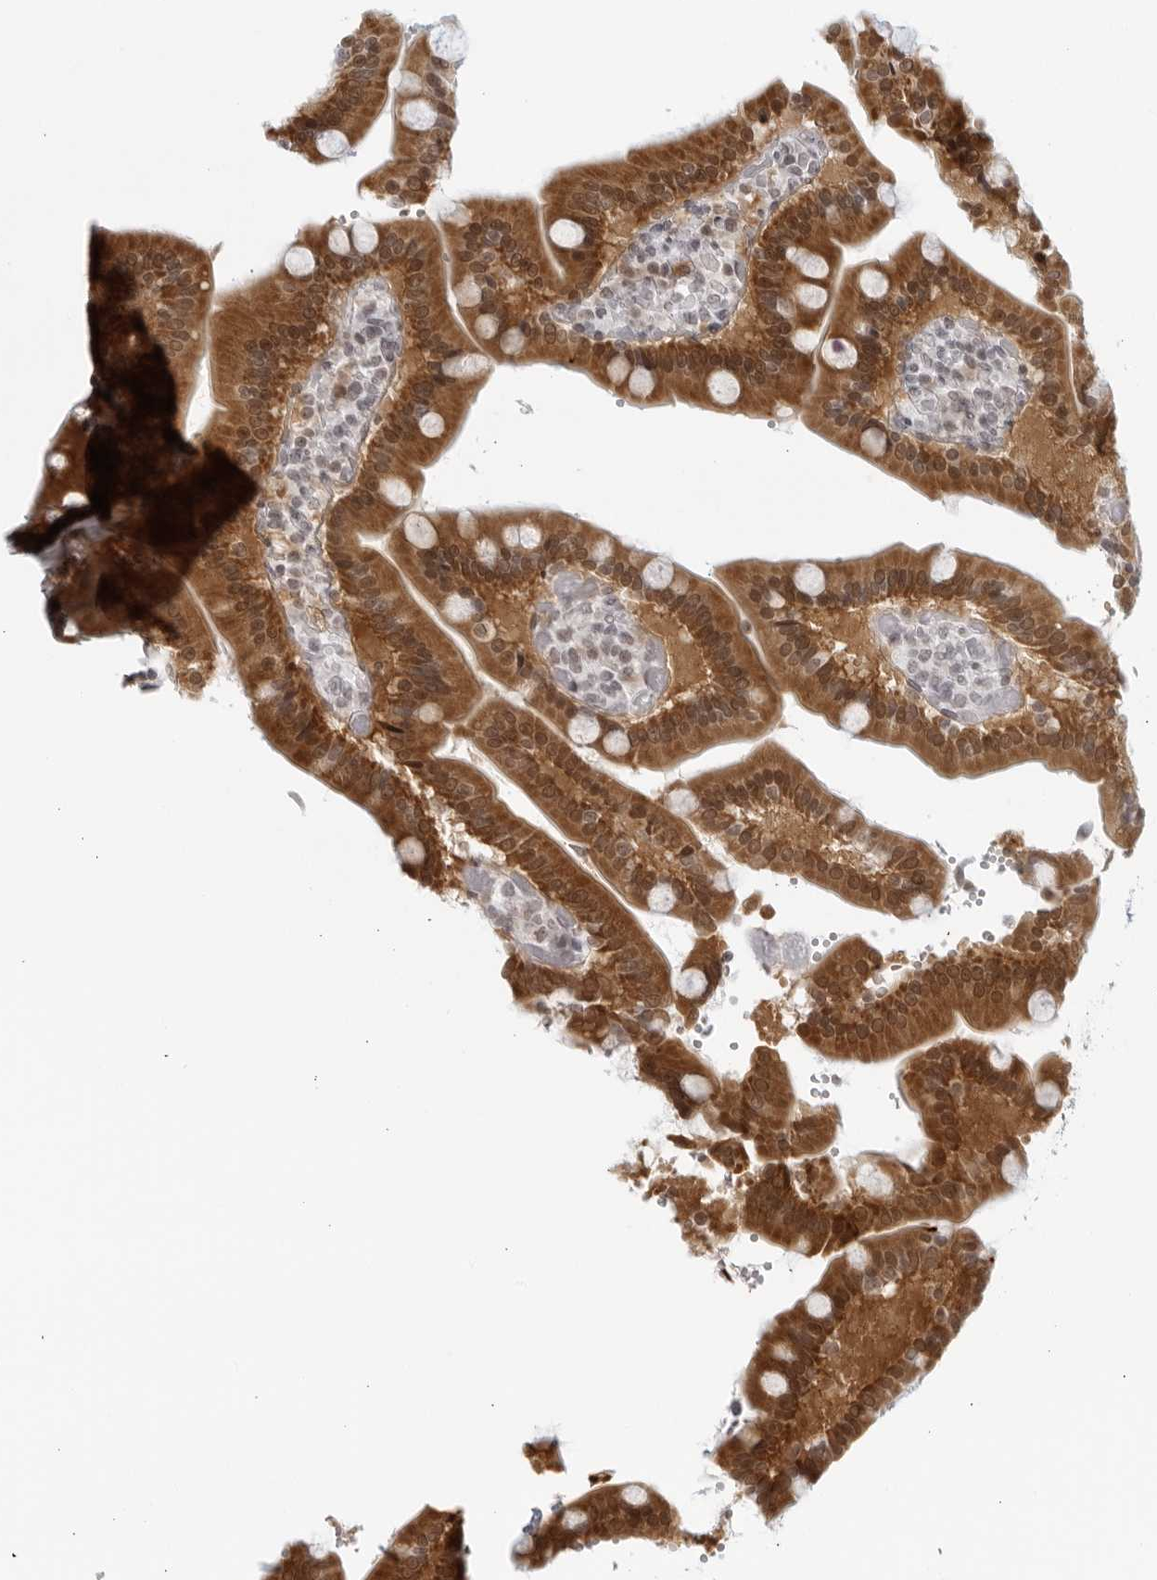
{"staining": {"intensity": "strong", "quantity": ">75%", "location": "cytoplasmic/membranous,nuclear"}, "tissue": "duodenum", "cell_type": "Glandular cells", "image_type": "normal", "snomed": [{"axis": "morphology", "description": "Normal tissue, NOS"}, {"axis": "topography", "description": "Duodenum"}], "caption": "Immunohistochemical staining of benign duodenum shows strong cytoplasmic/membranous,nuclear protein staining in approximately >75% of glandular cells. The protein is shown in brown color, while the nuclei are stained blue.", "gene": "RAB11FIP3", "patient": {"sex": "female", "age": 62}}